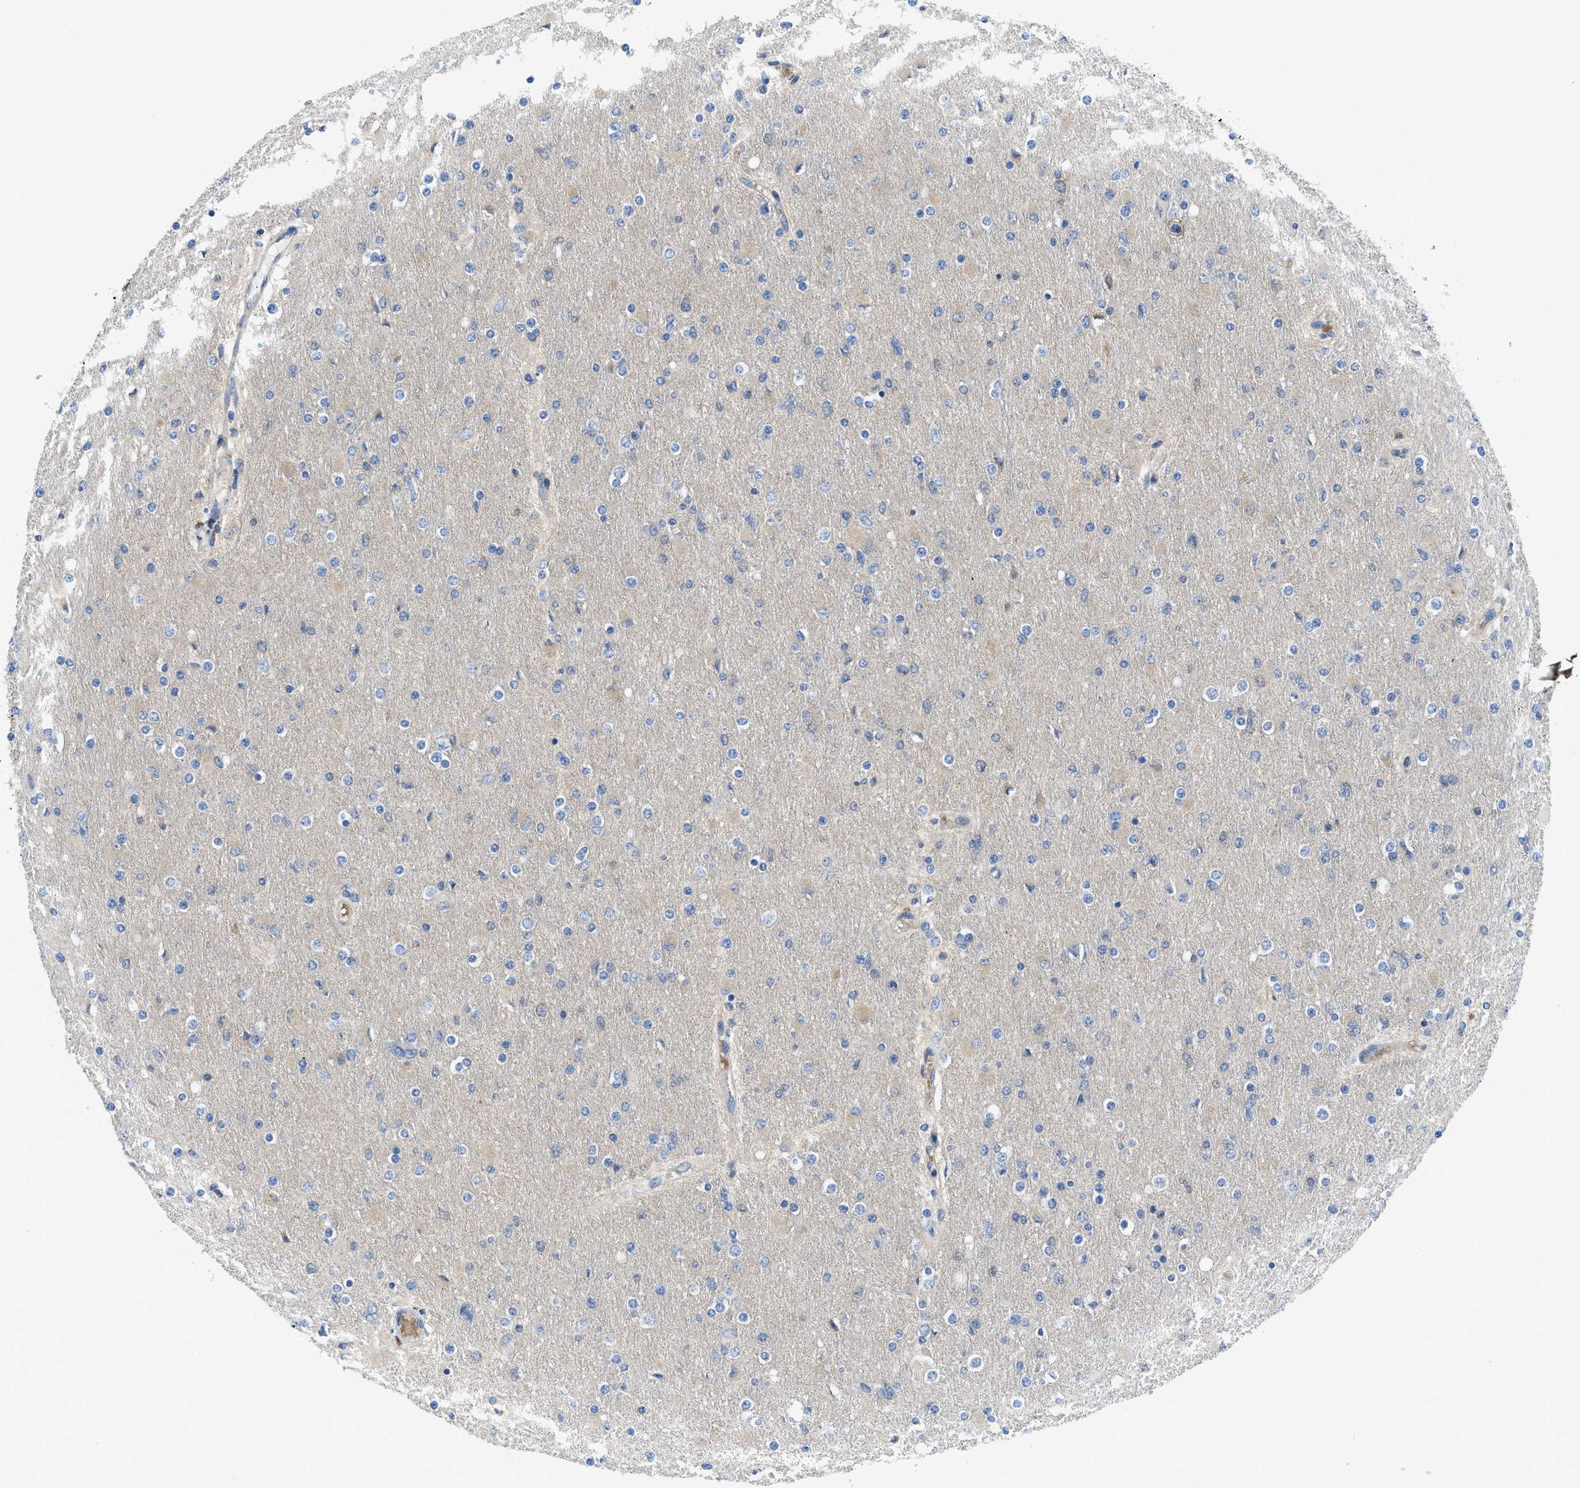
{"staining": {"intensity": "negative", "quantity": "none", "location": "none"}, "tissue": "glioma", "cell_type": "Tumor cells", "image_type": "cancer", "snomed": [{"axis": "morphology", "description": "Glioma, malignant, High grade"}, {"axis": "topography", "description": "Cerebral cortex"}], "caption": "Tumor cells show no significant expression in glioma.", "gene": "PANX1", "patient": {"sex": "female", "age": 36}}